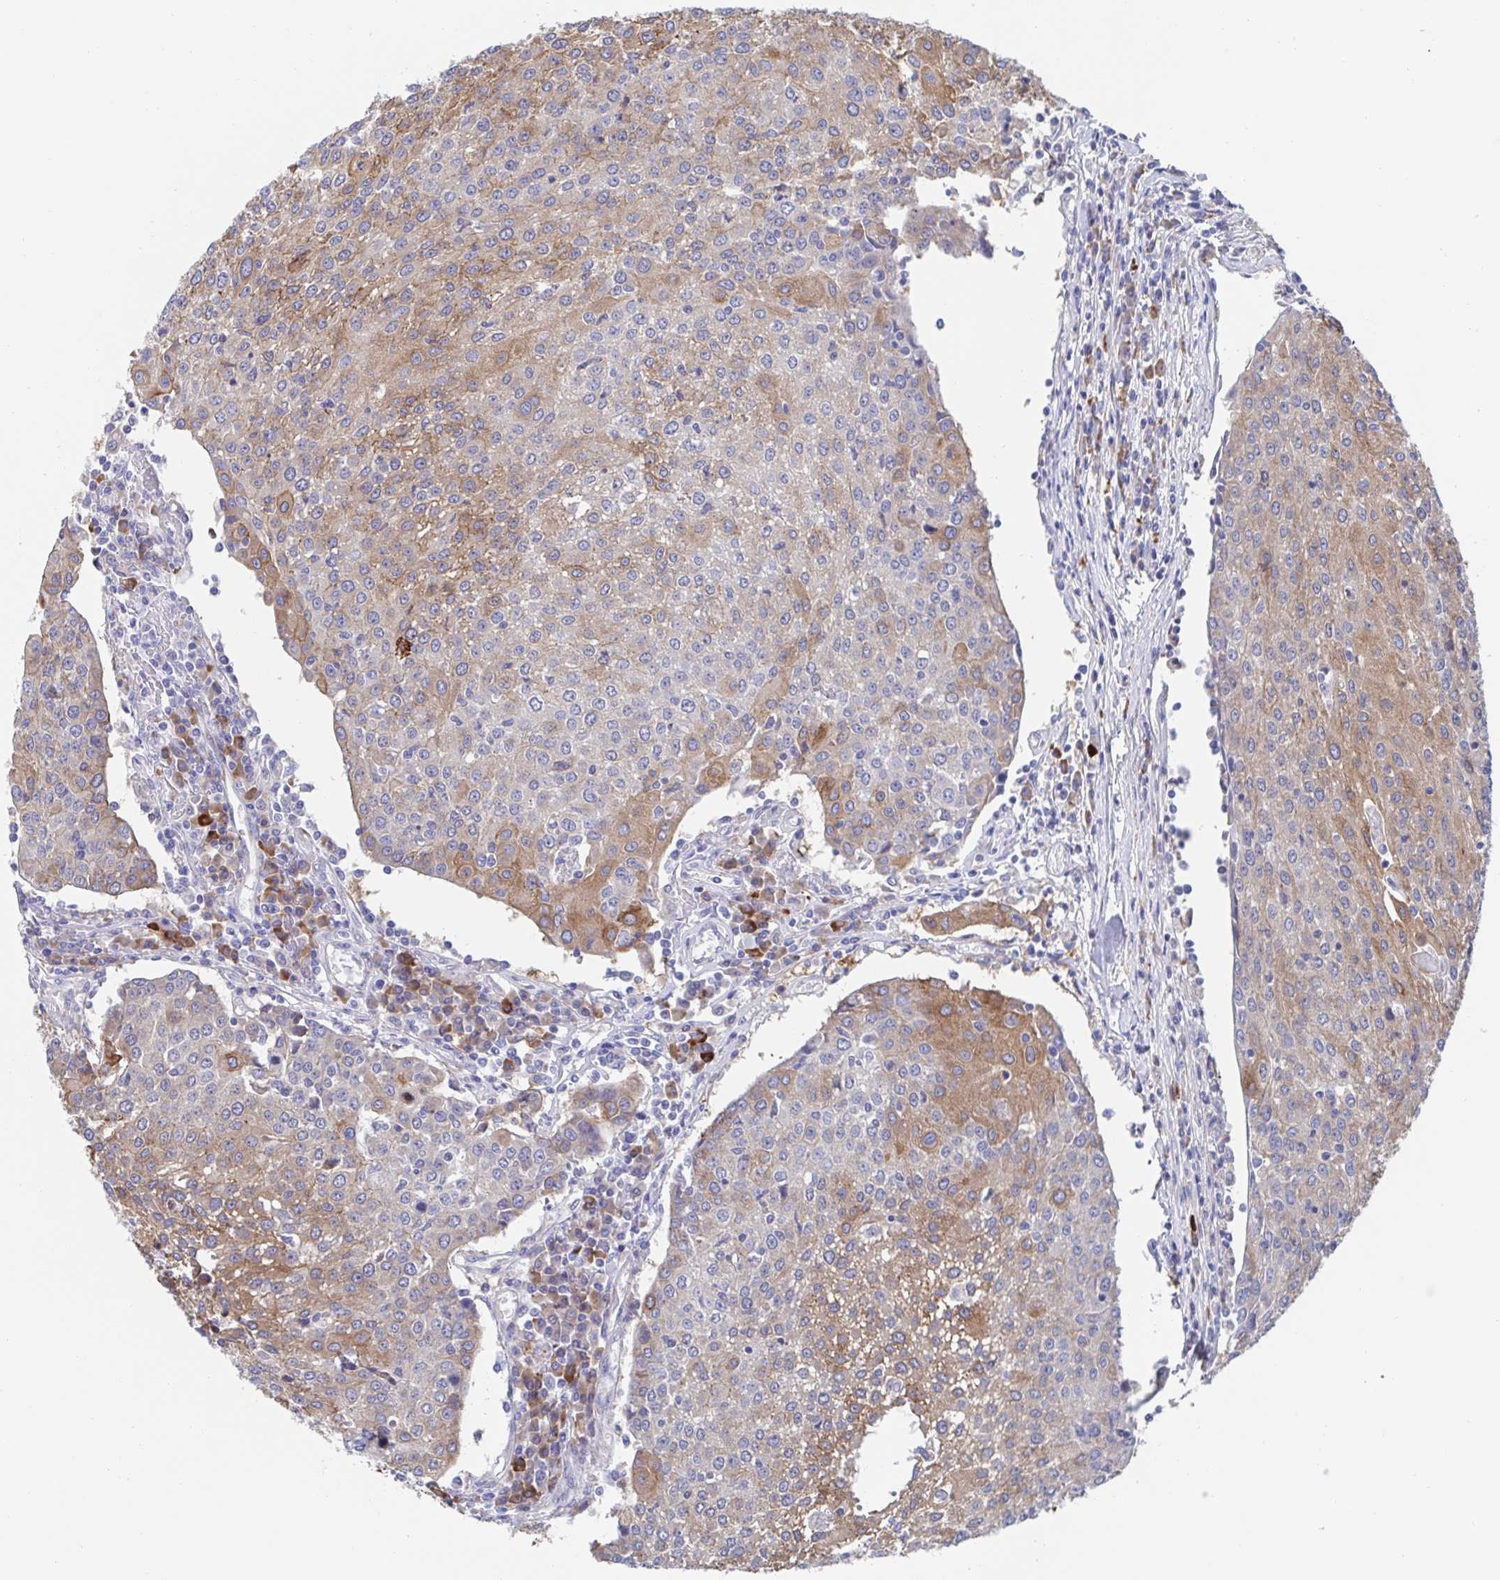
{"staining": {"intensity": "moderate", "quantity": "25%-75%", "location": "cytoplasmic/membranous"}, "tissue": "urothelial cancer", "cell_type": "Tumor cells", "image_type": "cancer", "snomed": [{"axis": "morphology", "description": "Urothelial carcinoma, High grade"}, {"axis": "topography", "description": "Urinary bladder"}], "caption": "This image displays urothelial cancer stained with immunohistochemistry (IHC) to label a protein in brown. The cytoplasmic/membranous of tumor cells show moderate positivity for the protein. Nuclei are counter-stained blue.", "gene": "KLC3", "patient": {"sex": "female", "age": 85}}